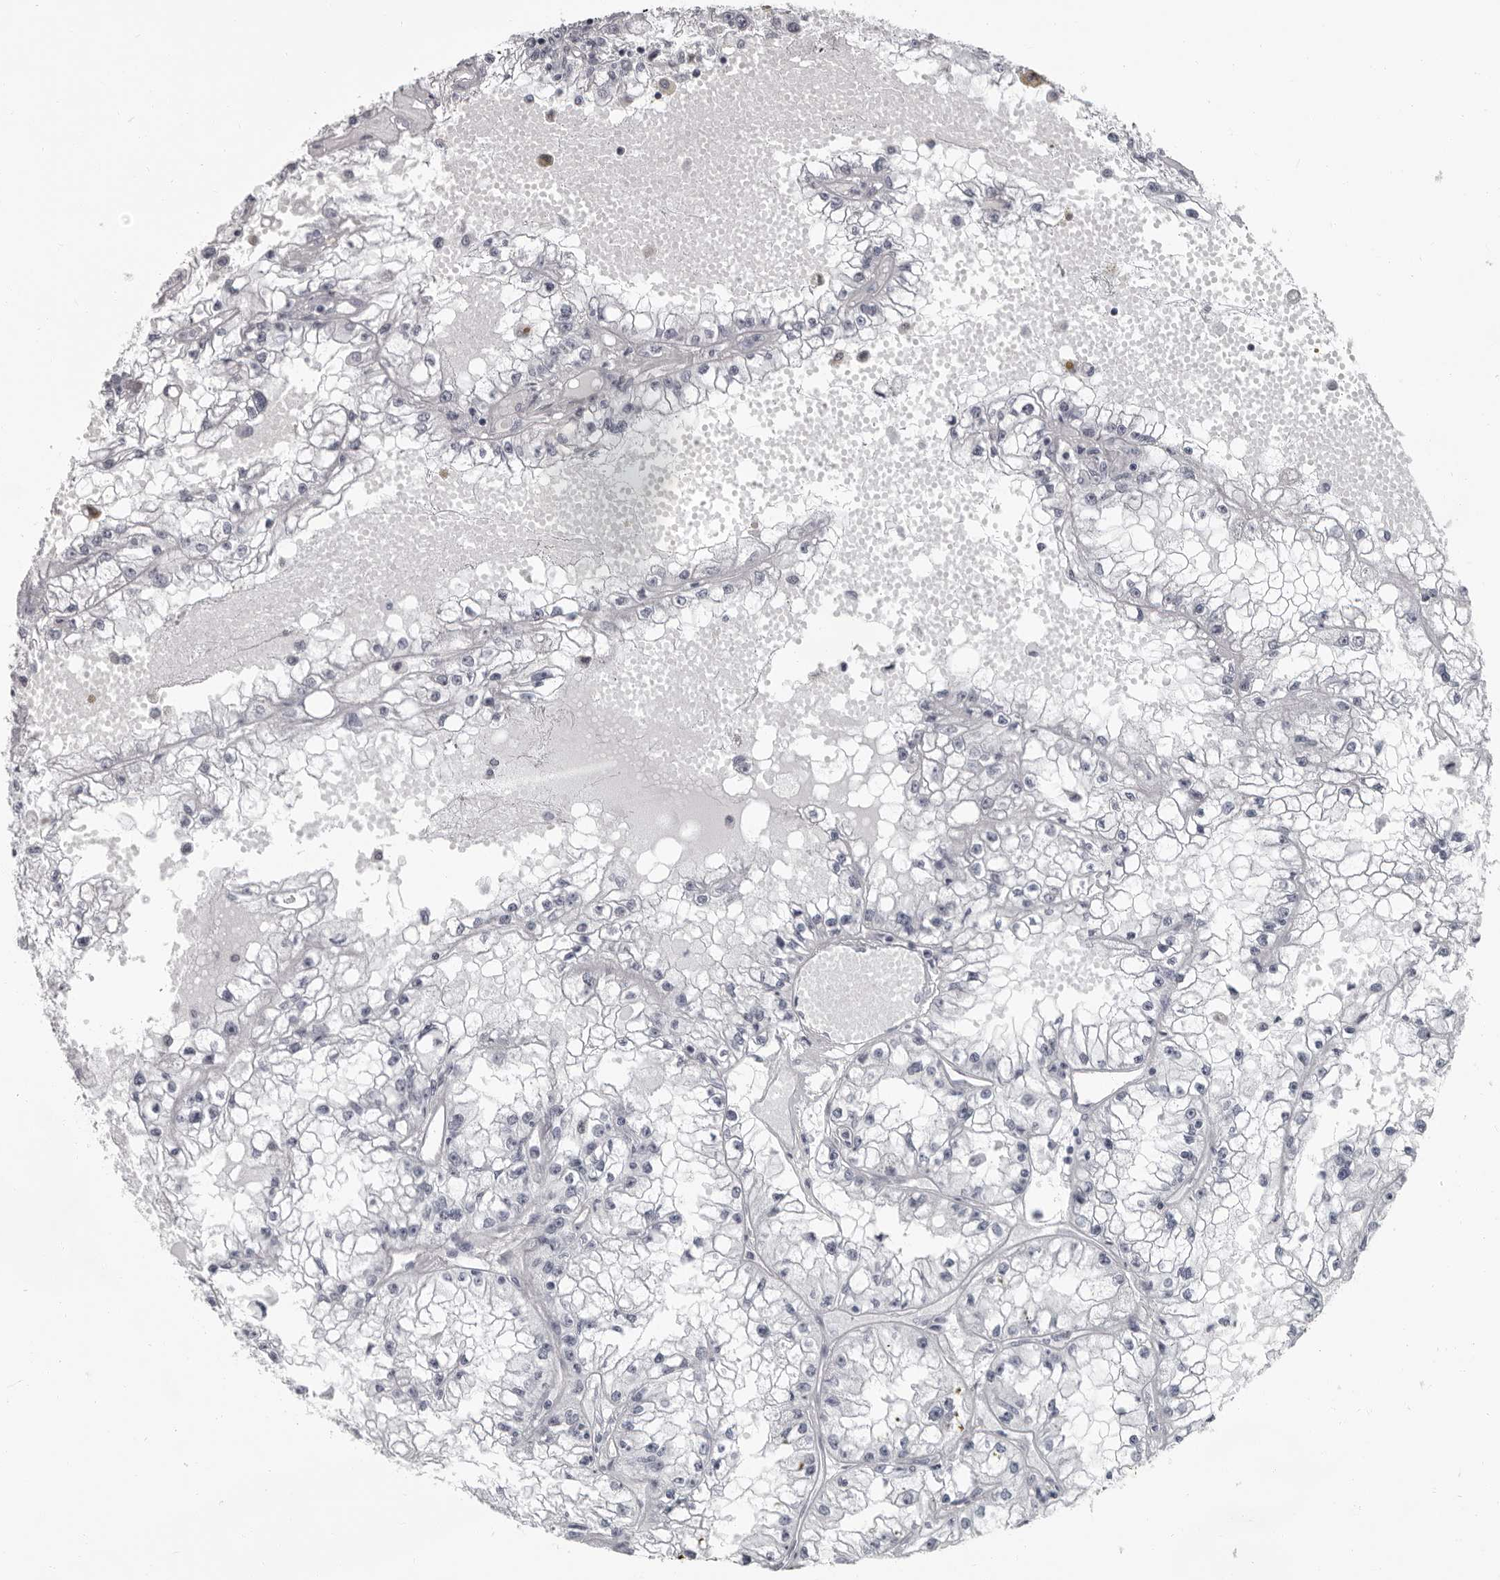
{"staining": {"intensity": "negative", "quantity": "none", "location": "none"}, "tissue": "renal cancer", "cell_type": "Tumor cells", "image_type": "cancer", "snomed": [{"axis": "morphology", "description": "Adenocarcinoma, NOS"}, {"axis": "topography", "description": "Kidney"}], "caption": "Micrograph shows no significant protein expression in tumor cells of renal adenocarcinoma.", "gene": "LZIC", "patient": {"sex": "male", "age": 56}}